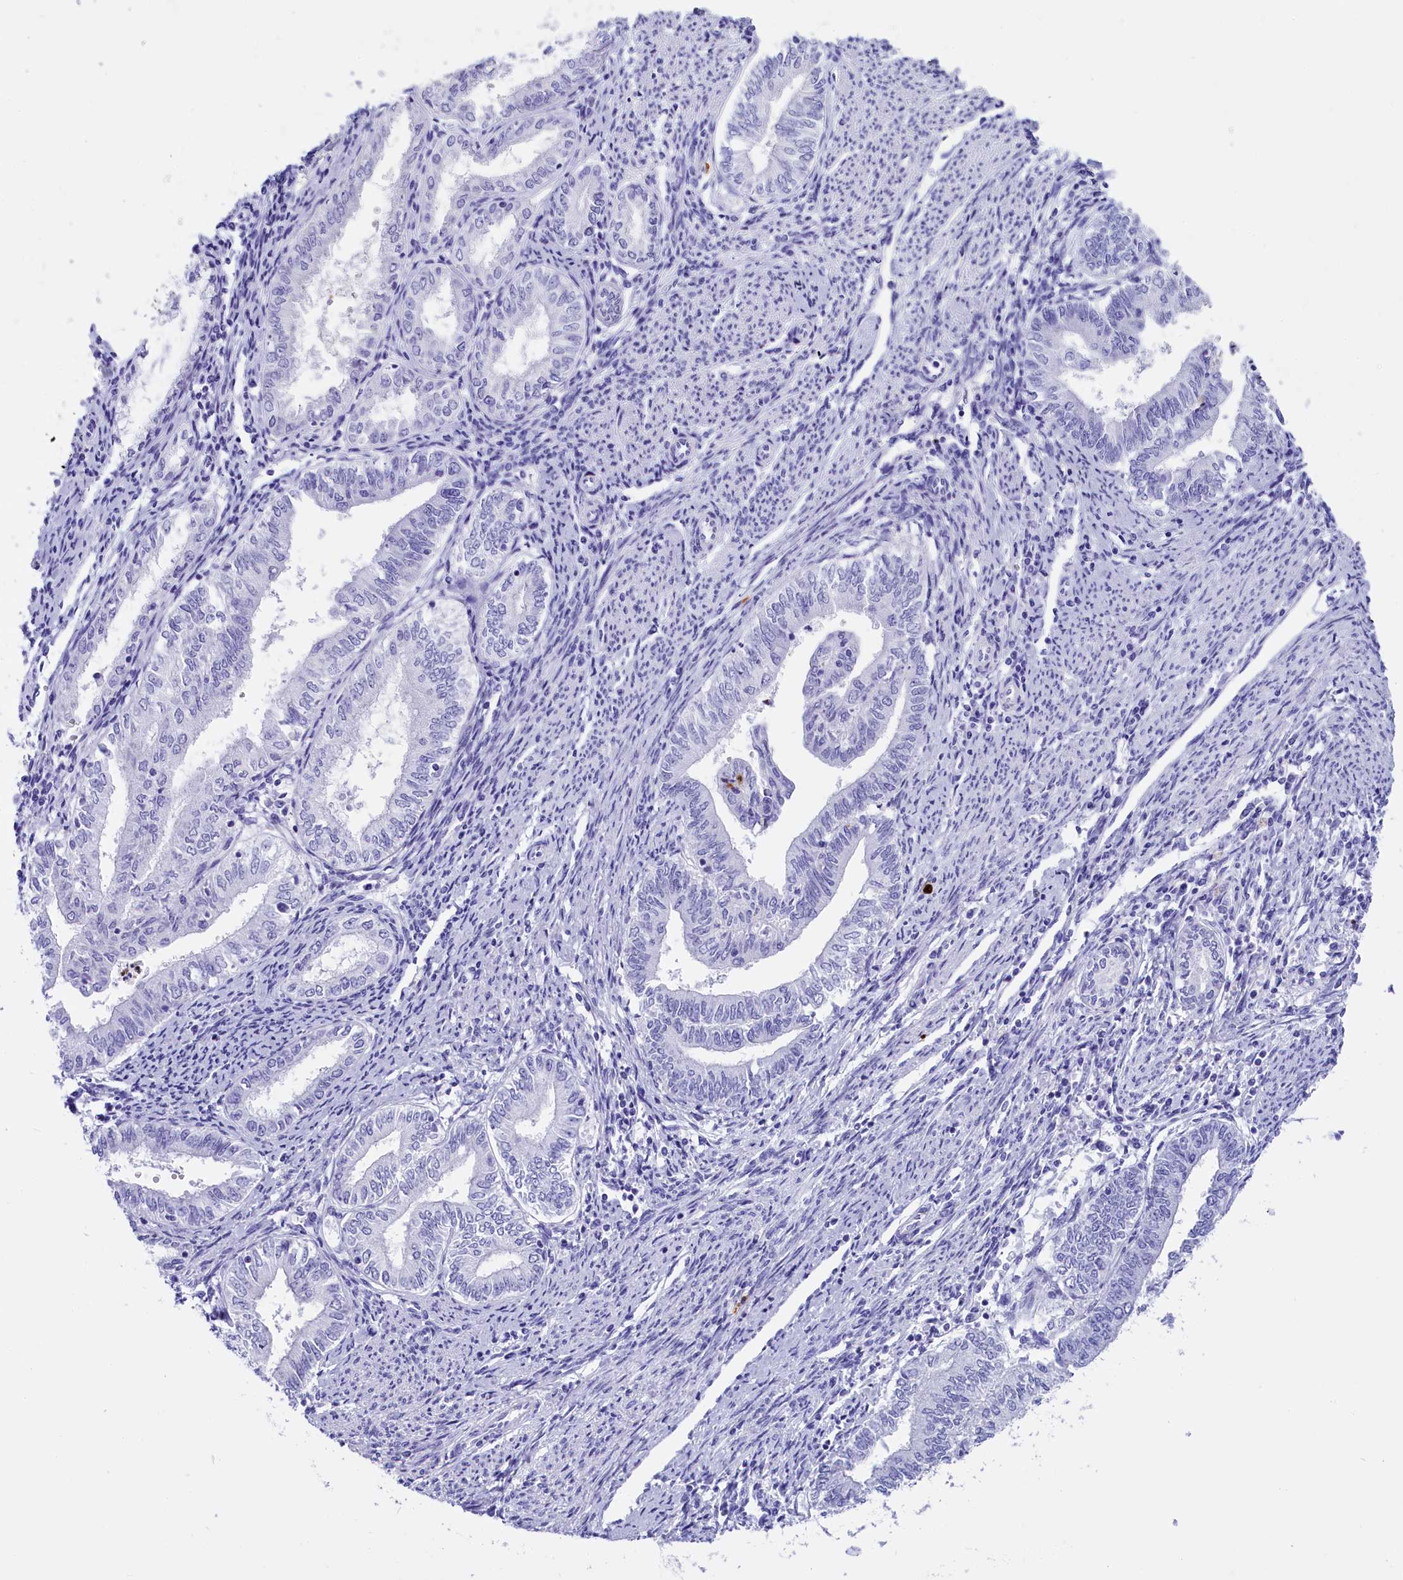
{"staining": {"intensity": "negative", "quantity": "none", "location": "none"}, "tissue": "endometrial cancer", "cell_type": "Tumor cells", "image_type": "cancer", "snomed": [{"axis": "morphology", "description": "Adenocarcinoma, NOS"}, {"axis": "topography", "description": "Endometrium"}], "caption": "Histopathology image shows no protein staining in tumor cells of adenocarcinoma (endometrial) tissue.", "gene": "CLC", "patient": {"sex": "female", "age": 66}}